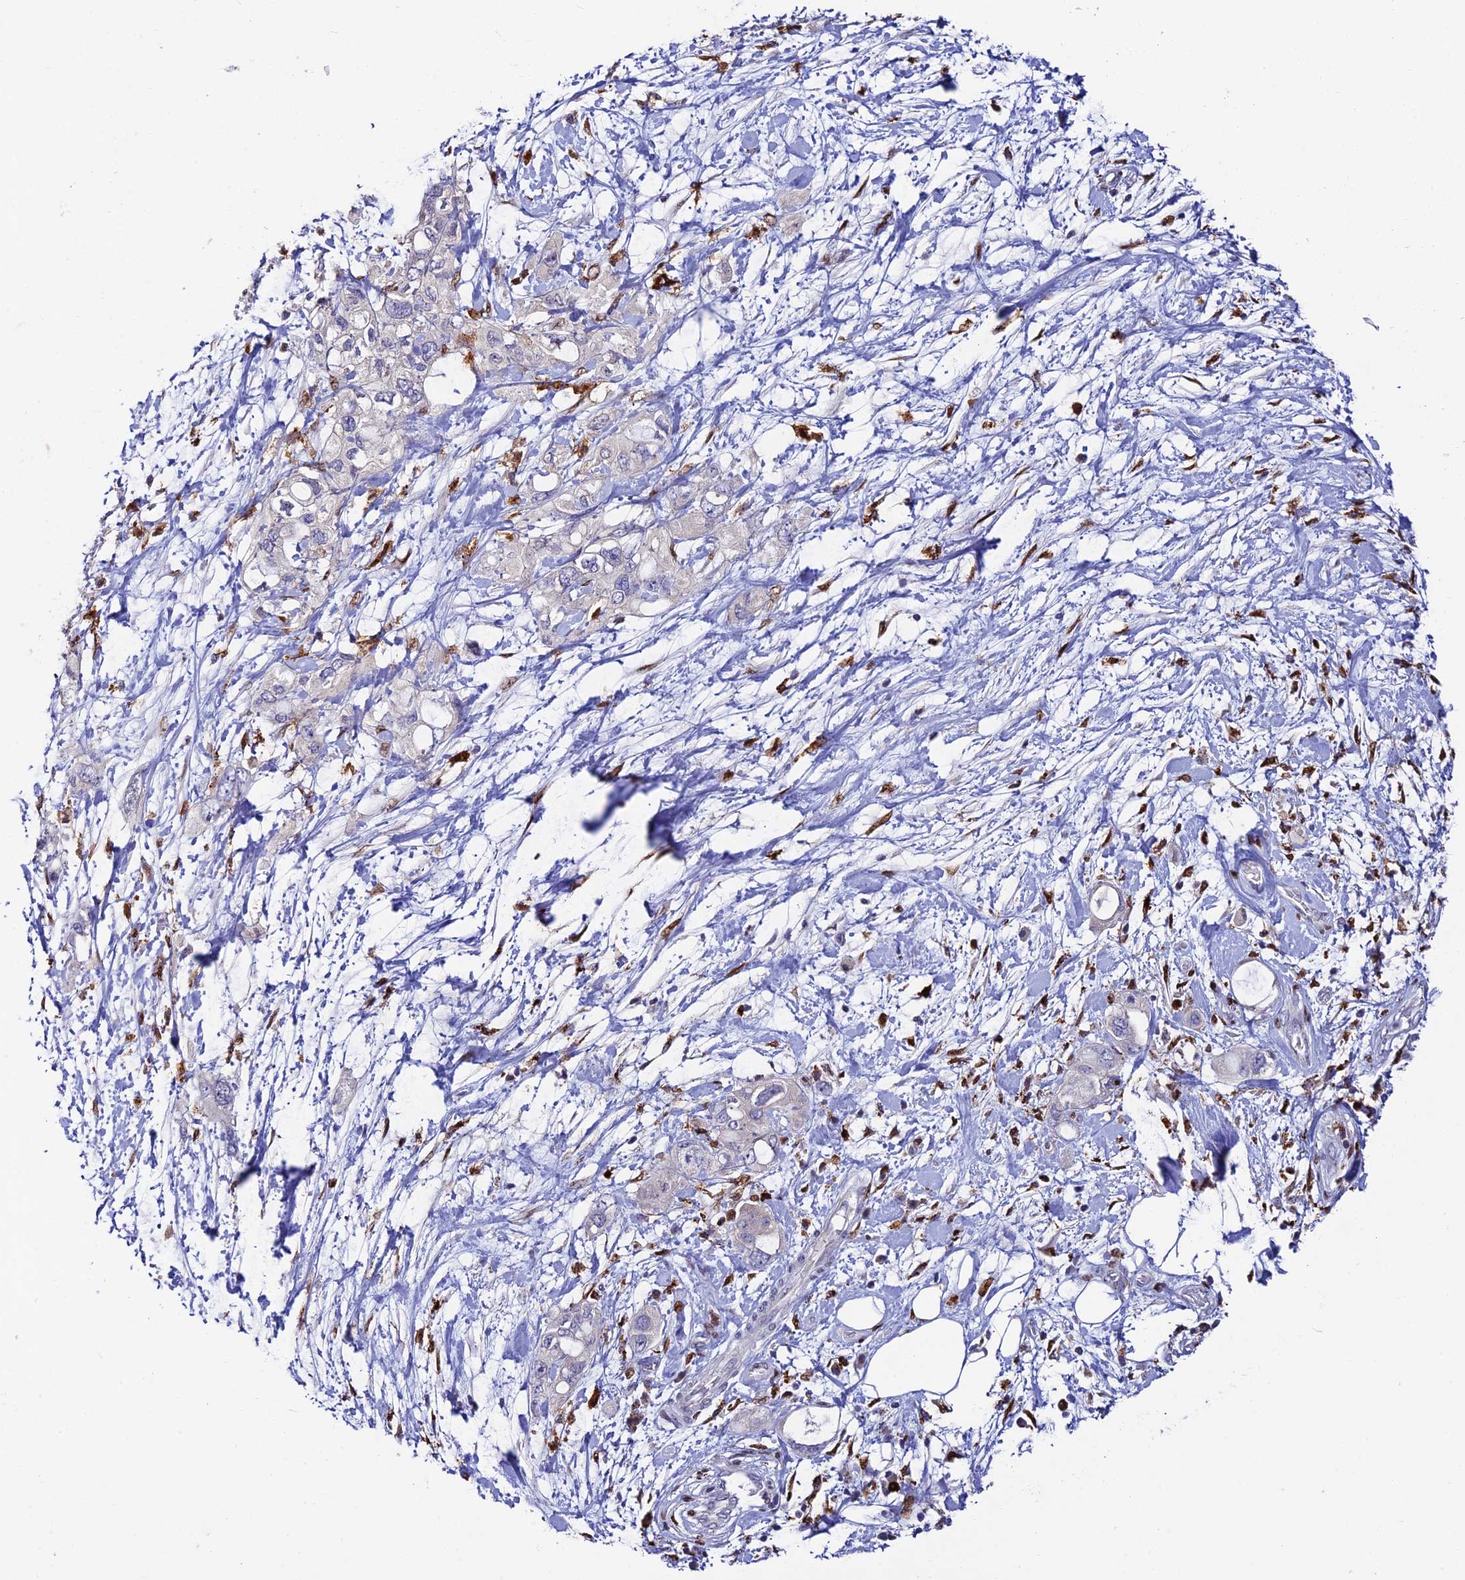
{"staining": {"intensity": "negative", "quantity": "none", "location": "none"}, "tissue": "pancreatic cancer", "cell_type": "Tumor cells", "image_type": "cancer", "snomed": [{"axis": "morphology", "description": "Inflammation, NOS"}, {"axis": "morphology", "description": "Adenocarcinoma, NOS"}, {"axis": "topography", "description": "Pancreas"}], "caption": "Immunohistochemistry (IHC) image of neoplastic tissue: human pancreatic cancer stained with DAB (3,3'-diaminobenzidine) exhibits no significant protein staining in tumor cells. Brightfield microscopy of immunohistochemistry stained with DAB (3,3'-diaminobenzidine) (brown) and hematoxylin (blue), captured at high magnification.", "gene": "HIC1", "patient": {"sex": "female", "age": 56}}